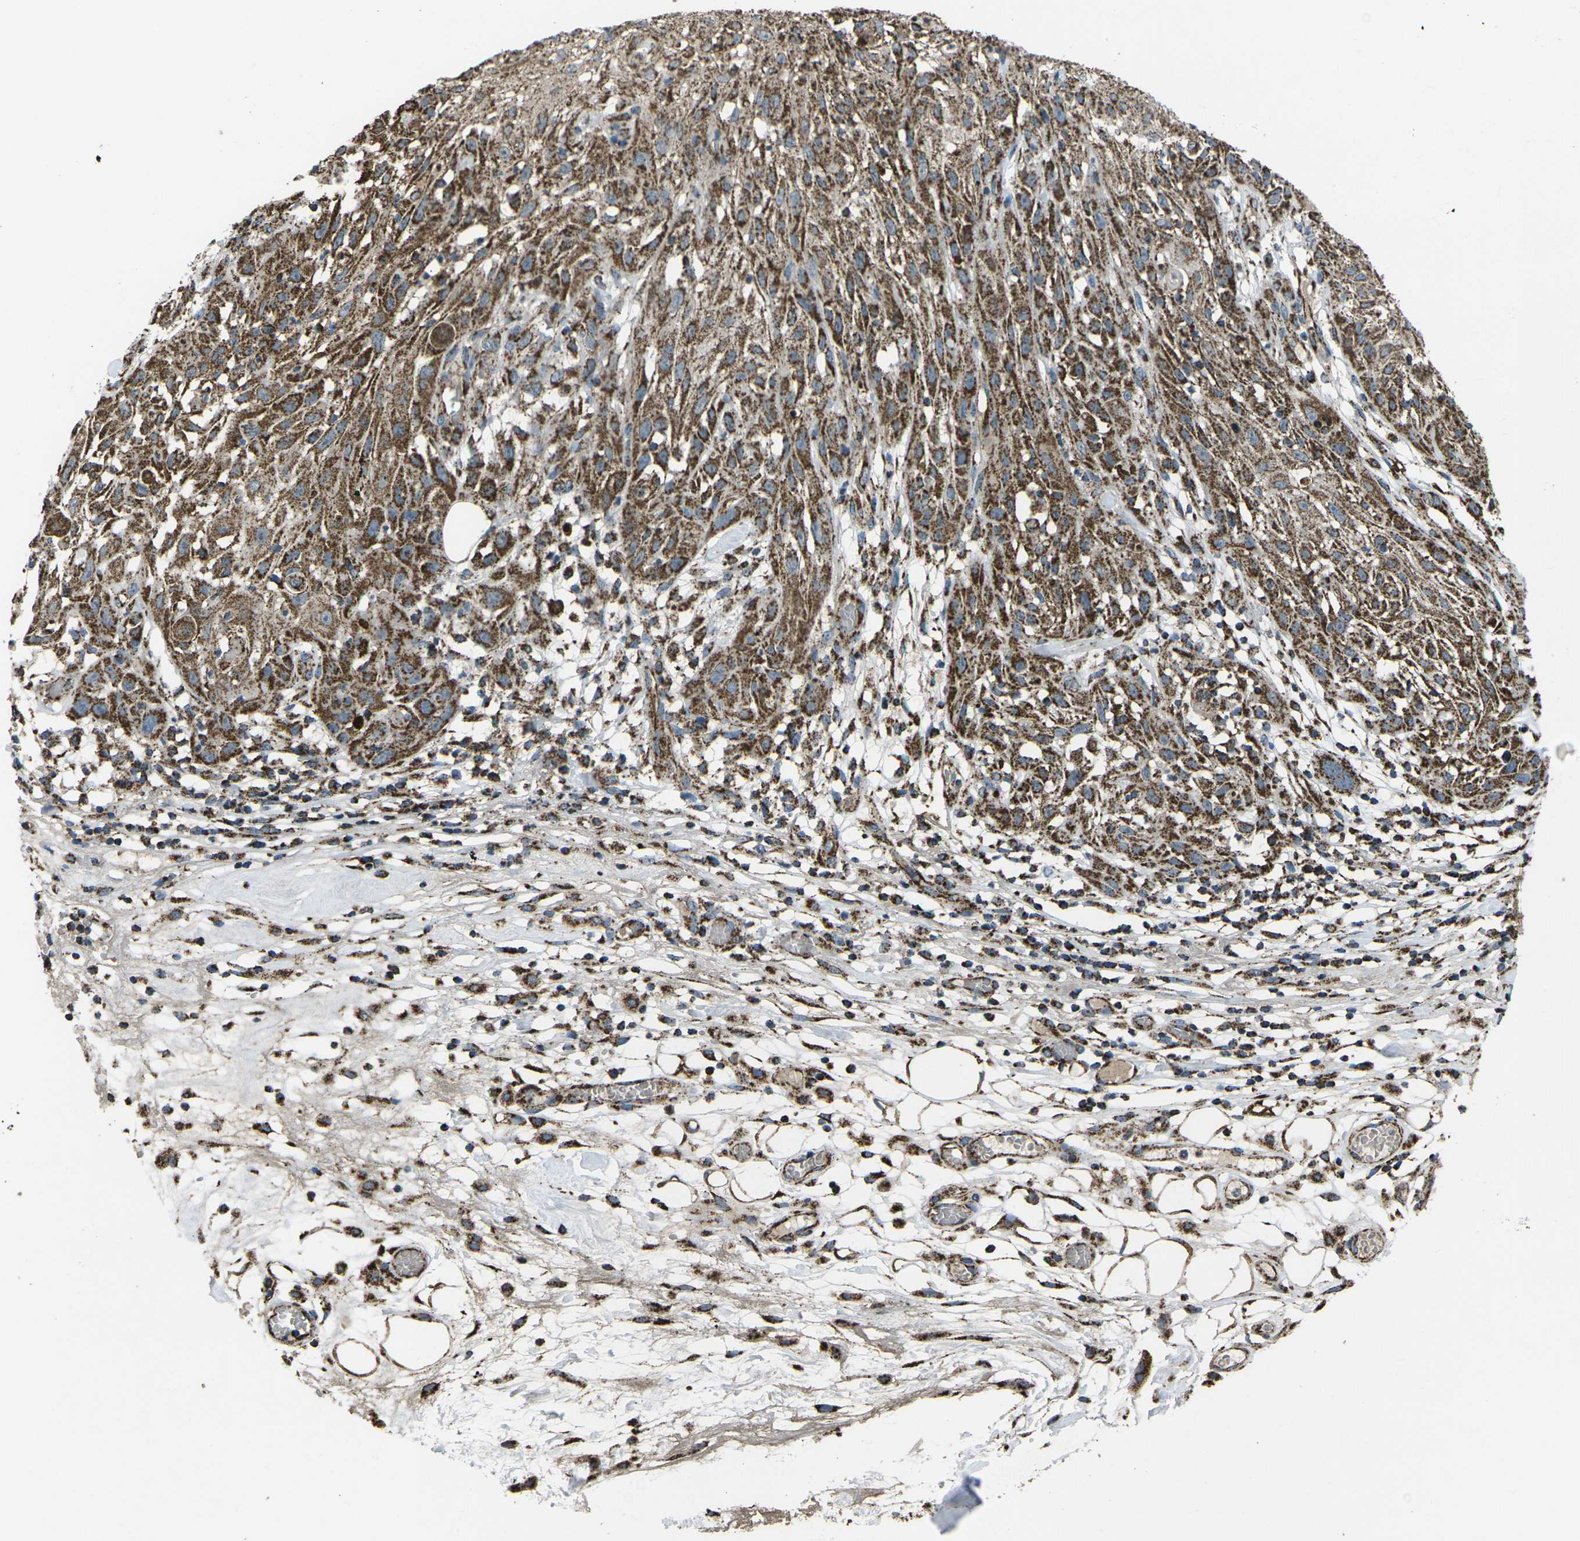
{"staining": {"intensity": "strong", "quantity": ">75%", "location": "cytoplasmic/membranous"}, "tissue": "skin cancer", "cell_type": "Tumor cells", "image_type": "cancer", "snomed": [{"axis": "morphology", "description": "Squamous cell carcinoma, NOS"}, {"axis": "topography", "description": "Skin"}], "caption": "This histopathology image exhibits immunohistochemistry (IHC) staining of skin cancer, with high strong cytoplasmic/membranous expression in about >75% of tumor cells.", "gene": "KLHL5", "patient": {"sex": "male", "age": 75}}